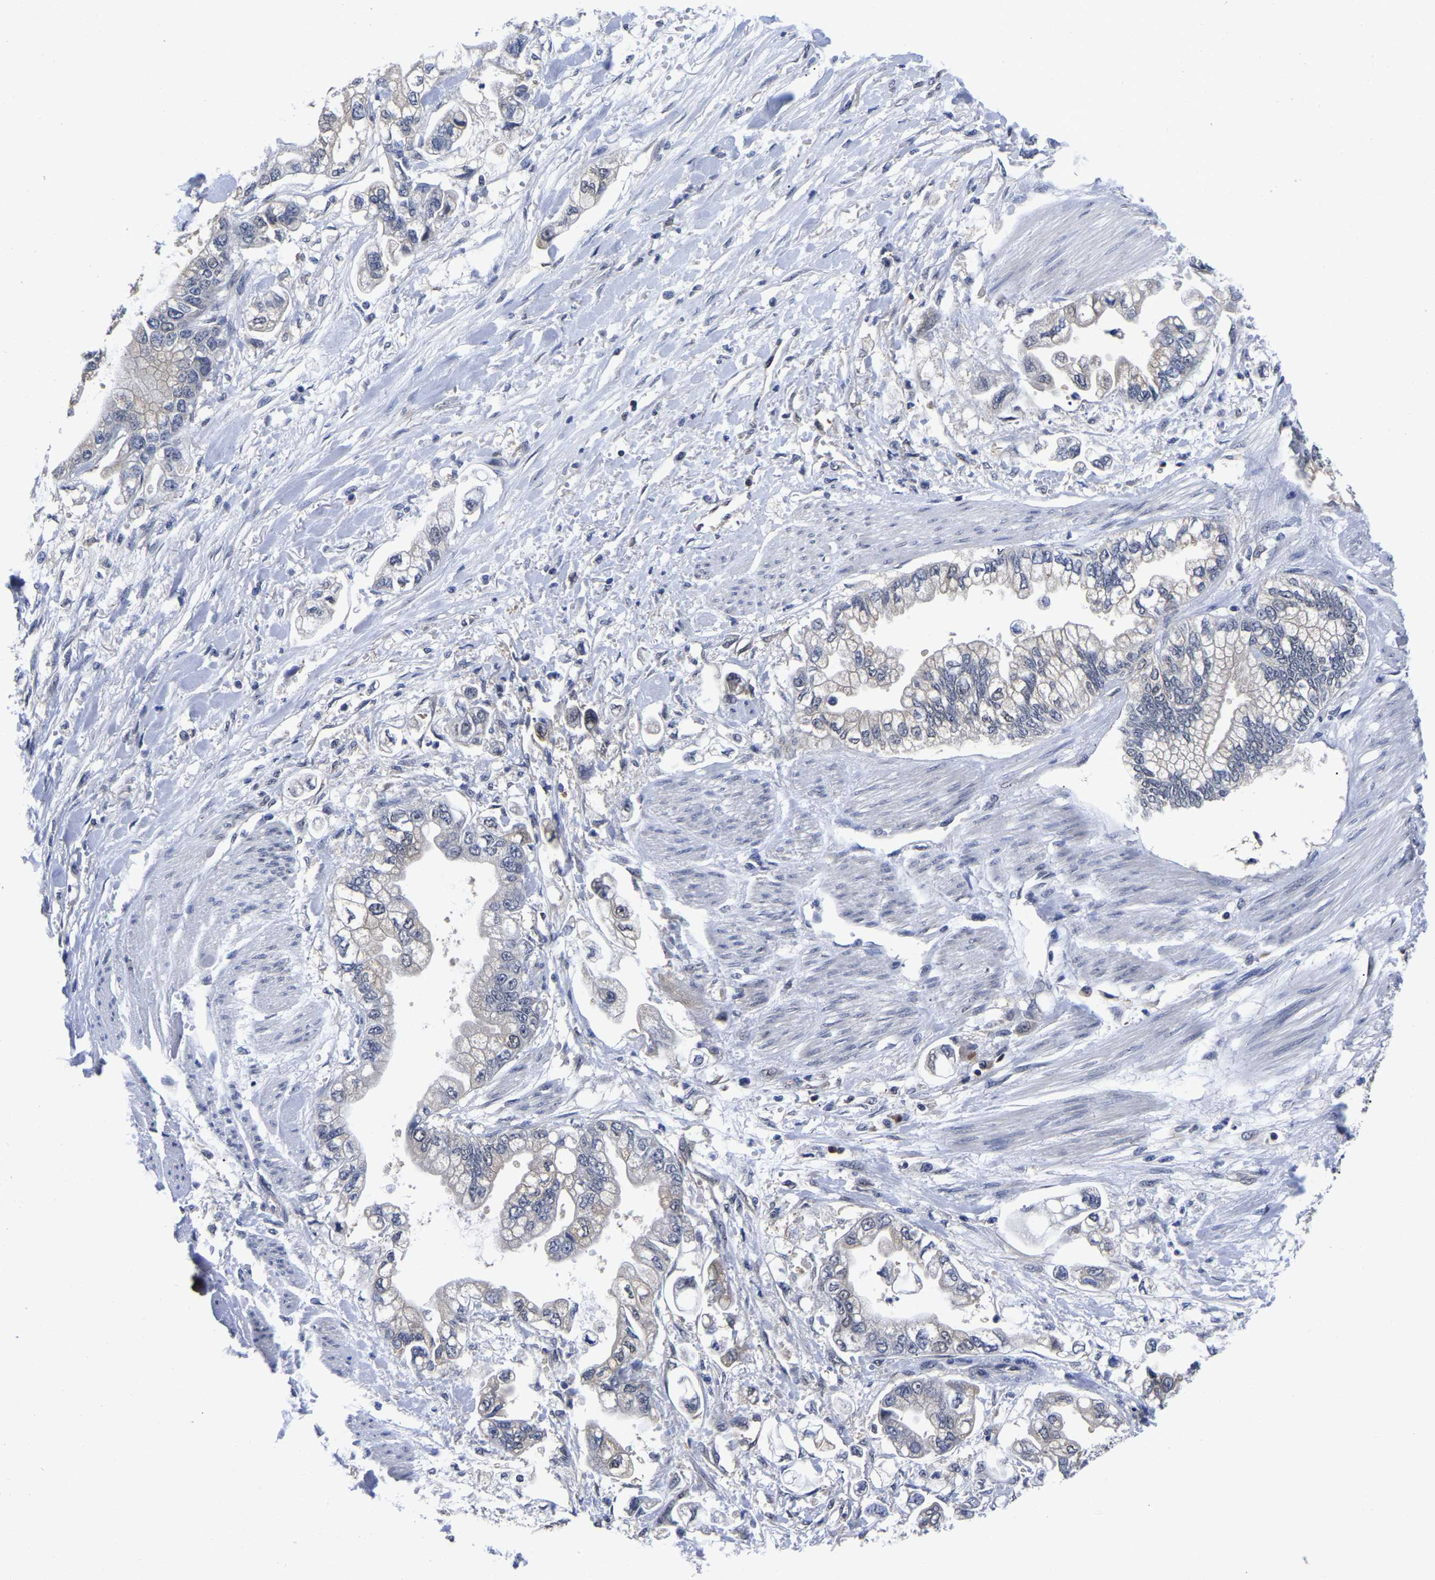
{"staining": {"intensity": "negative", "quantity": "none", "location": "none"}, "tissue": "stomach cancer", "cell_type": "Tumor cells", "image_type": "cancer", "snomed": [{"axis": "morphology", "description": "Normal tissue, NOS"}, {"axis": "morphology", "description": "Adenocarcinoma, NOS"}, {"axis": "topography", "description": "Stomach"}], "caption": "Tumor cells are negative for brown protein staining in stomach adenocarcinoma. (Immunohistochemistry (ihc), brightfield microscopy, high magnification).", "gene": "MCOLN2", "patient": {"sex": "male", "age": 62}}